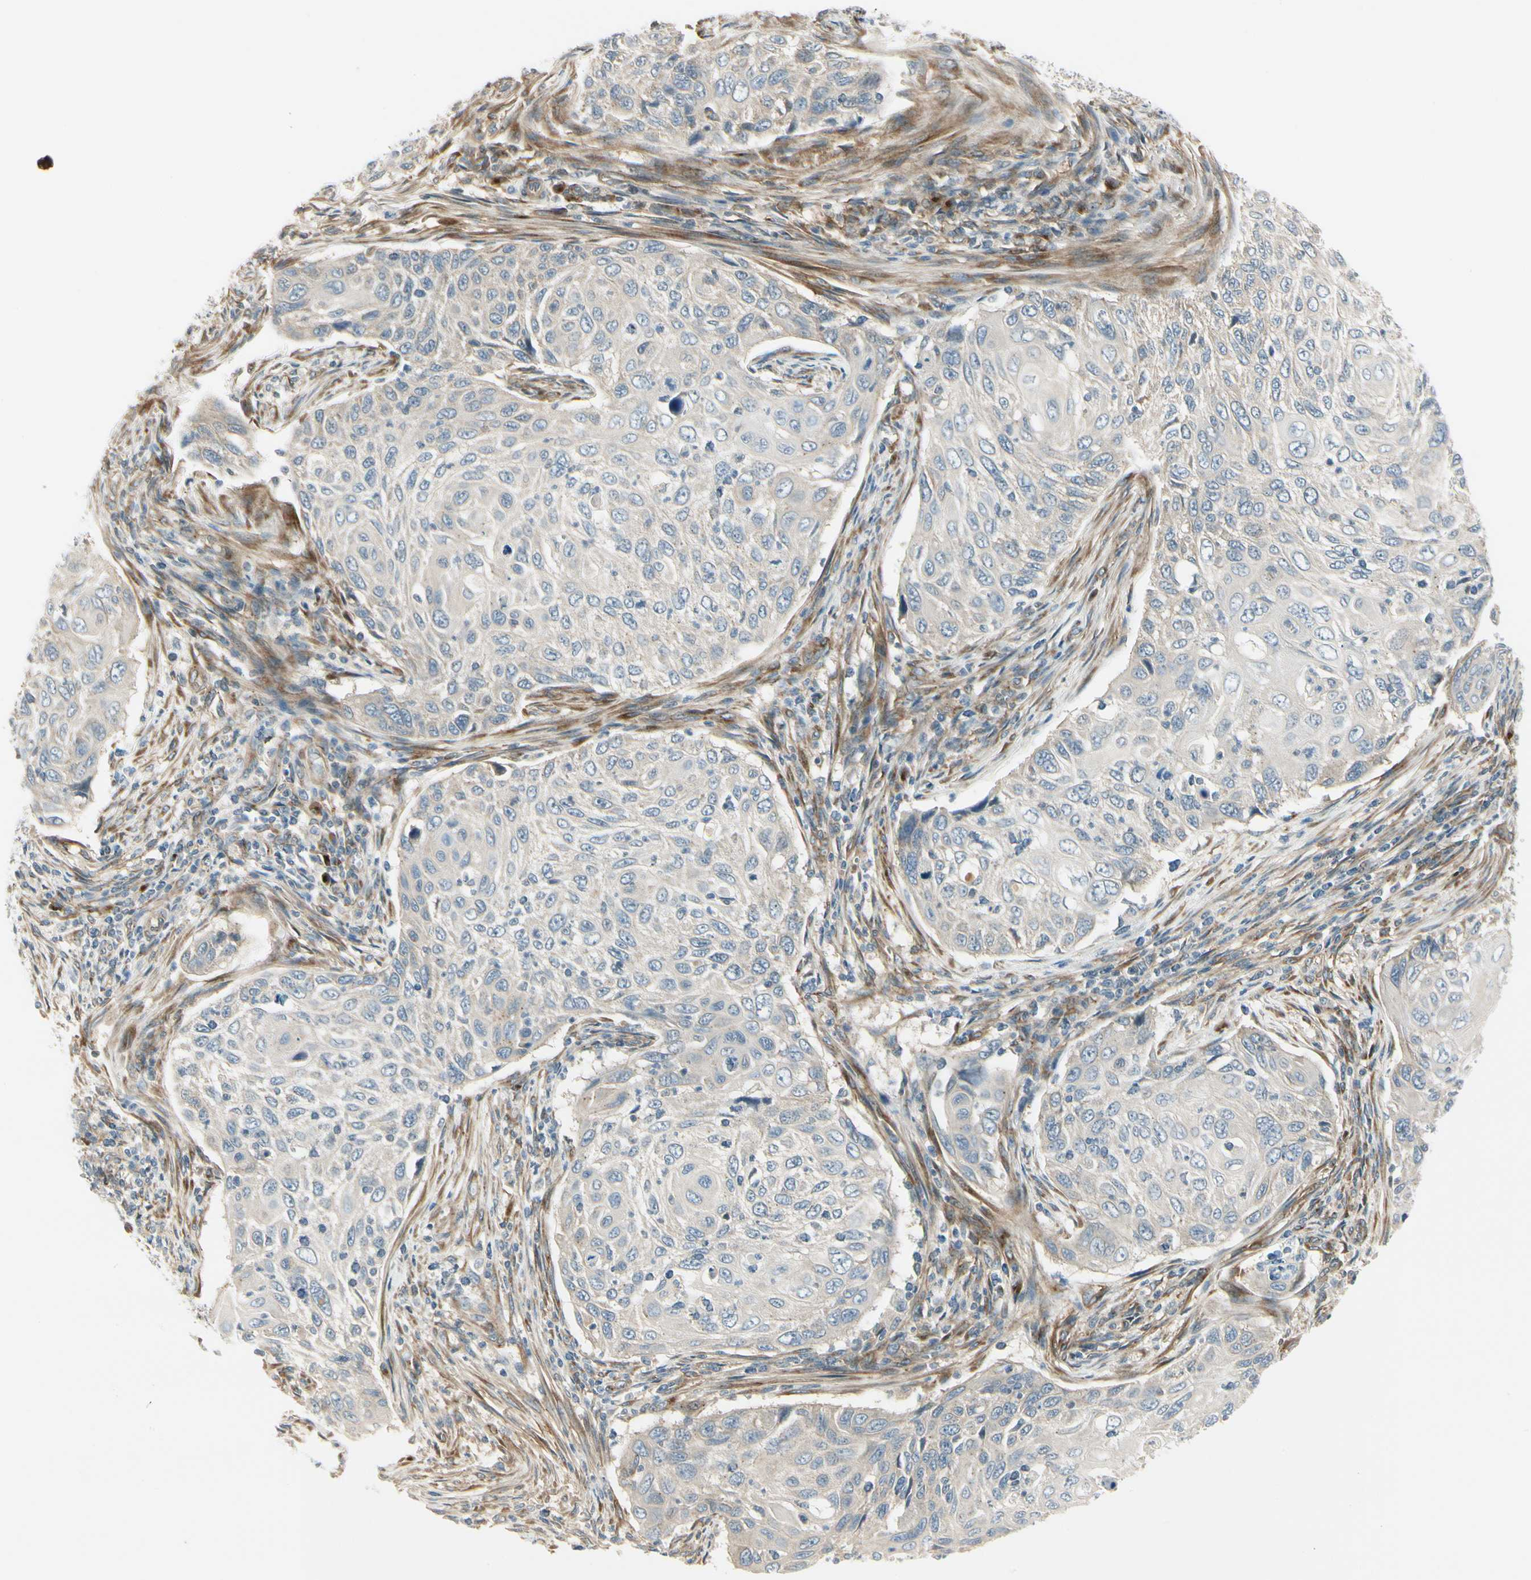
{"staining": {"intensity": "weak", "quantity": ">75%", "location": "cytoplasmic/membranous"}, "tissue": "cervical cancer", "cell_type": "Tumor cells", "image_type": "cancer", "snomed": [{"axis": "morphology", "description": "Squamous cell carcinoma, NOS"}, {"axis": "topography", "description": "Cervix"}], "caption": "DAB immunohistochemical staining of human squamous cell carcinoma (cervical) shows weak cytoplasmic/membranous protein positivity in about >75% of tumor cells.", "gene": "MANSC1", "patient": {"sex": "female", "age": 70}}